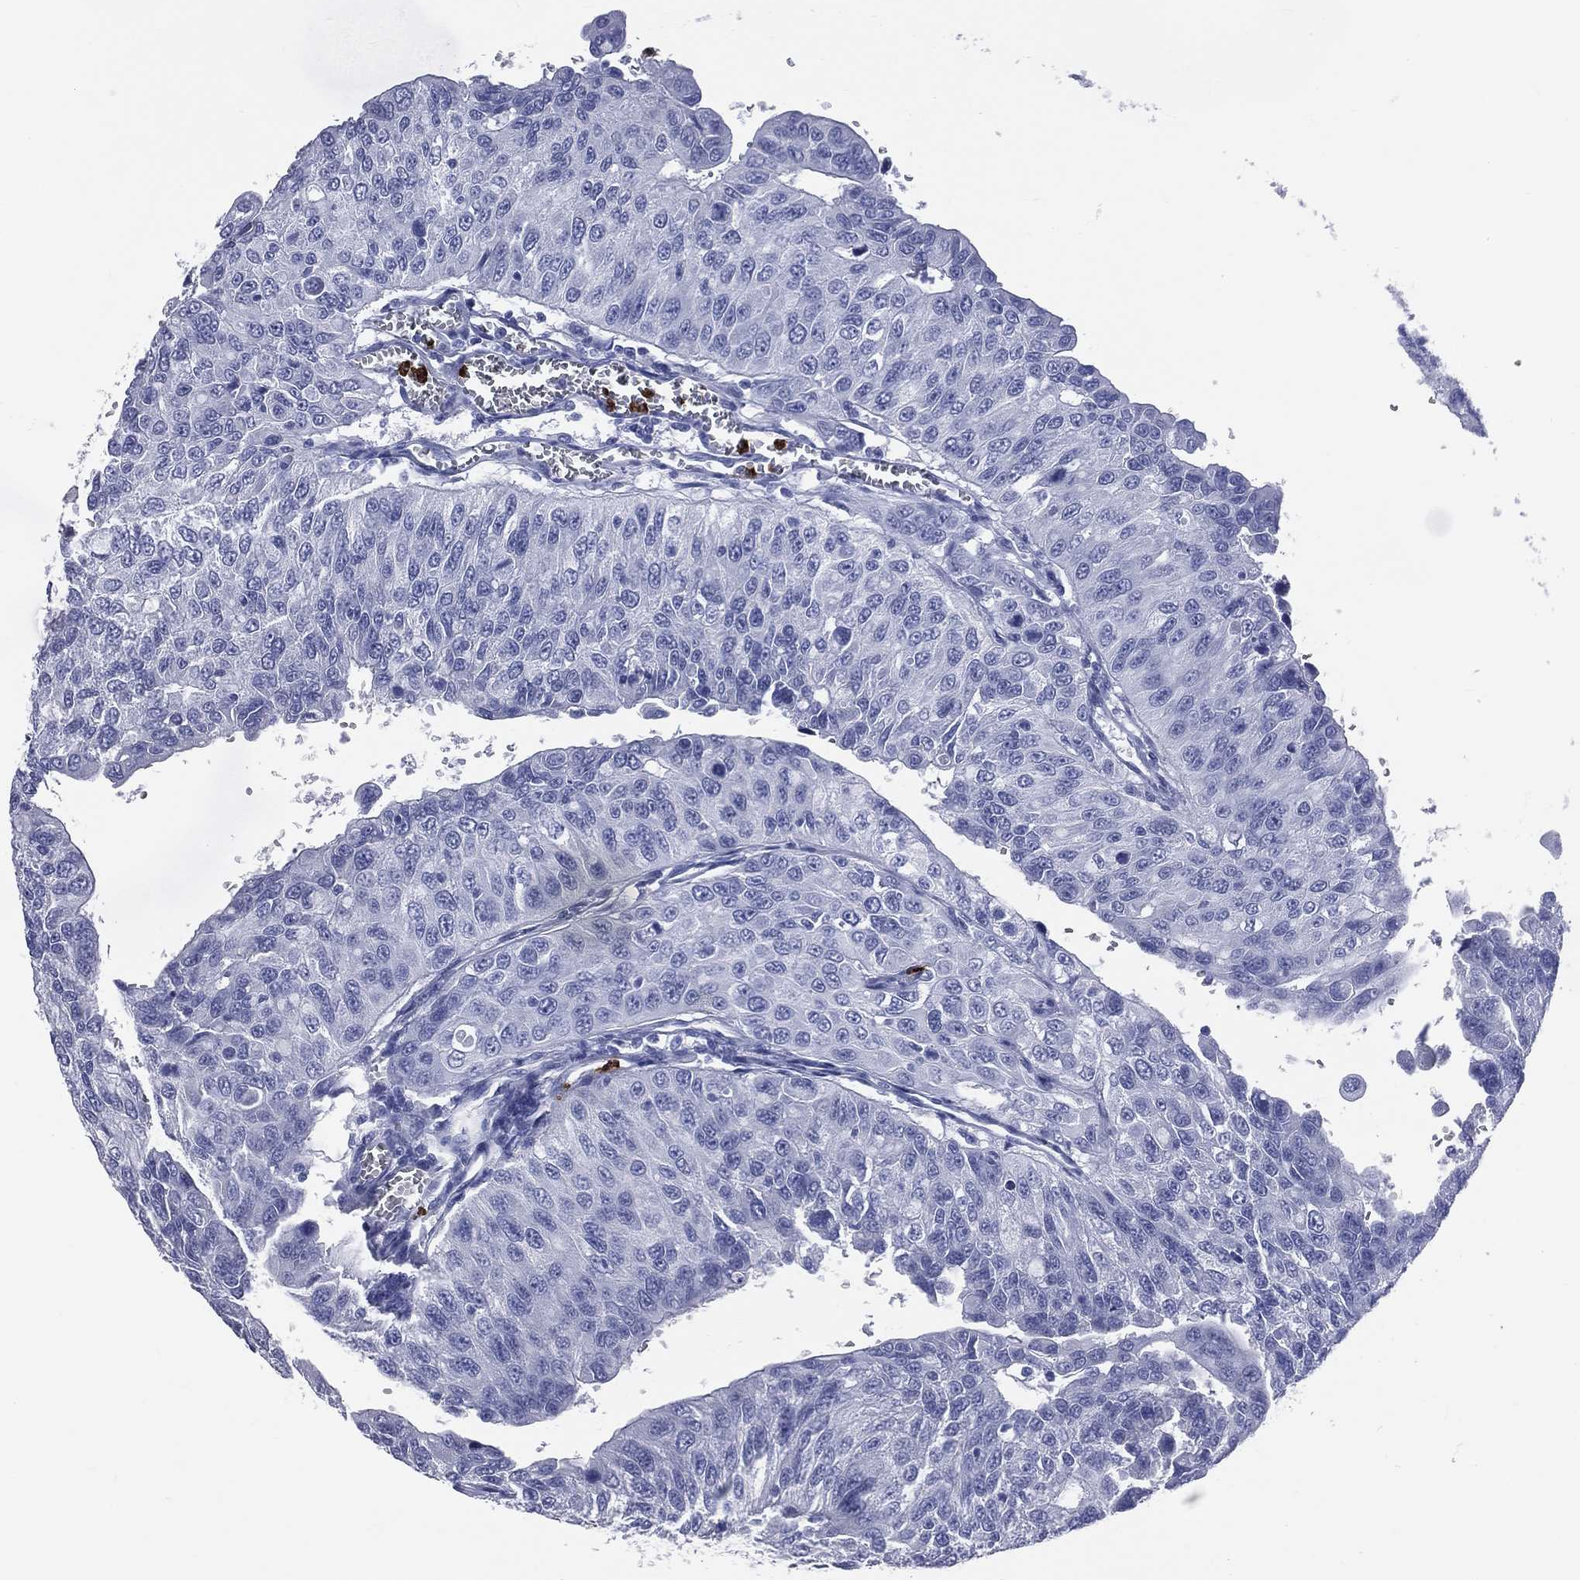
{"staining": {"intensity": "negative", "quantity": "none", "location": "none"}, "tissue": "urothelial cancer", "cell_type": "Tumor cells", "image_type": "cancer", "snomed": [{"axis": "morphology", "description": "Urothelial carcinoma, NOS"}, {"axis": "morphology", "description": "Urothelial carcinoma, High grade"}, {"axis": "topography", "description": "Urinary bladder"}], "caption": "Immunohistochemistry (IHC) micrograph of neoplastic tissue: high-grade urothelial carcinoma stained with DAB exhibits no significant protein staining in tumor cells. (Stains: DAB (3,3'-diaminobenzidine) immunohistochemistry (IHC) with hematoxylin counter stain, Microscopy: brightfield microscopy at high magnification).", "gene": "PGLYRP1", "patient": {"sex": "female", "age": 73}}